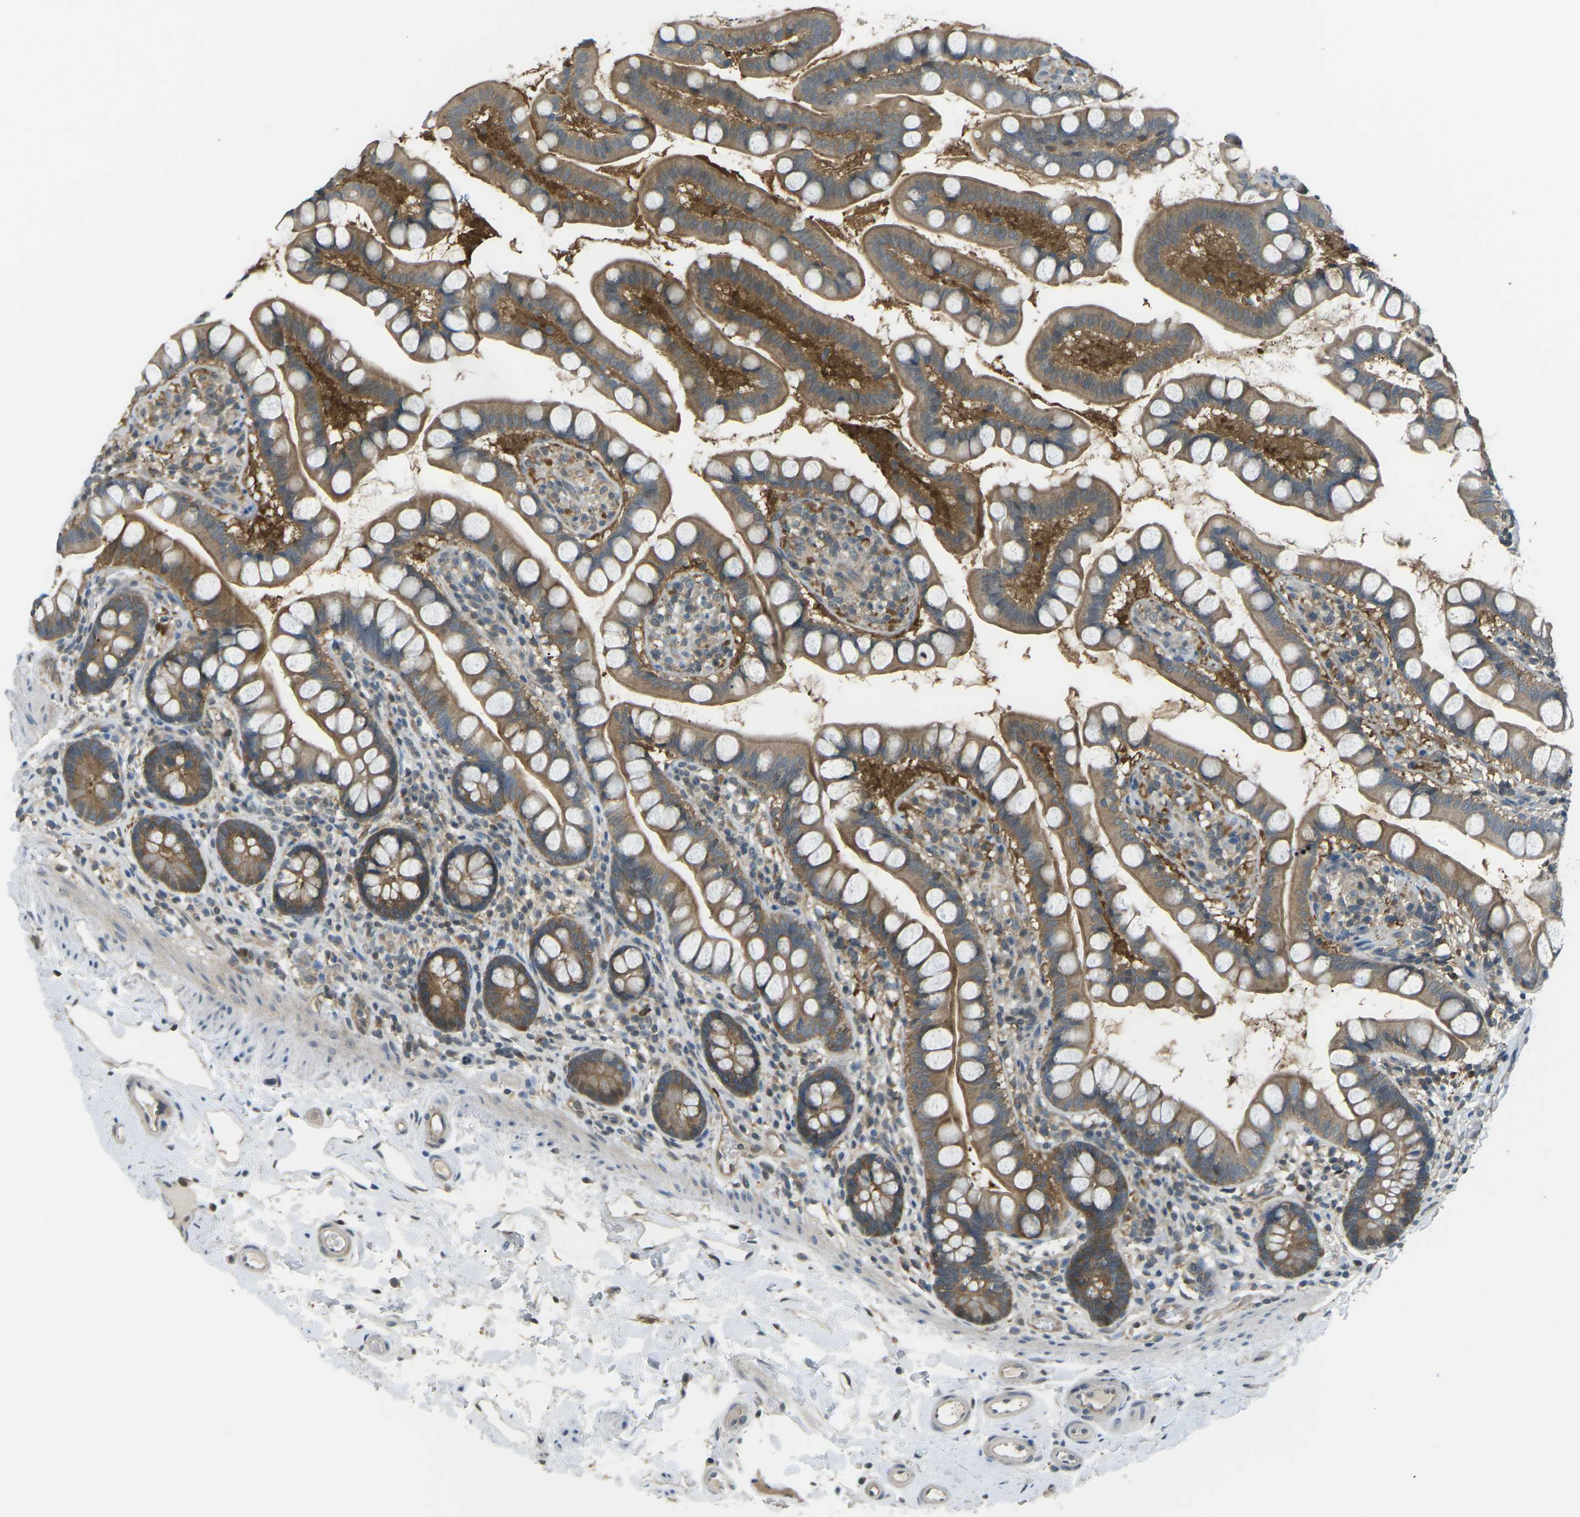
{"staining": {"intensity": "moderate", "quantity": ">75%", "location": "cytoplasmic/membranous"}, "tissue": "small intestine", "cell_type": "Glandular cells", "image_type": "normal", "snomed": [{"axis": "morphology", "description": "Normal tissue, NOS"}, {"axis": "topography", "description": "Small intestine"}], "caption": "Small intestine stained with a brown dye displays moderate cytoplasmic/membranous positive staining in about >75% of glandular cells.", "gene": "PIEZO2", "patient": {"sex": "female", "age": 84}}